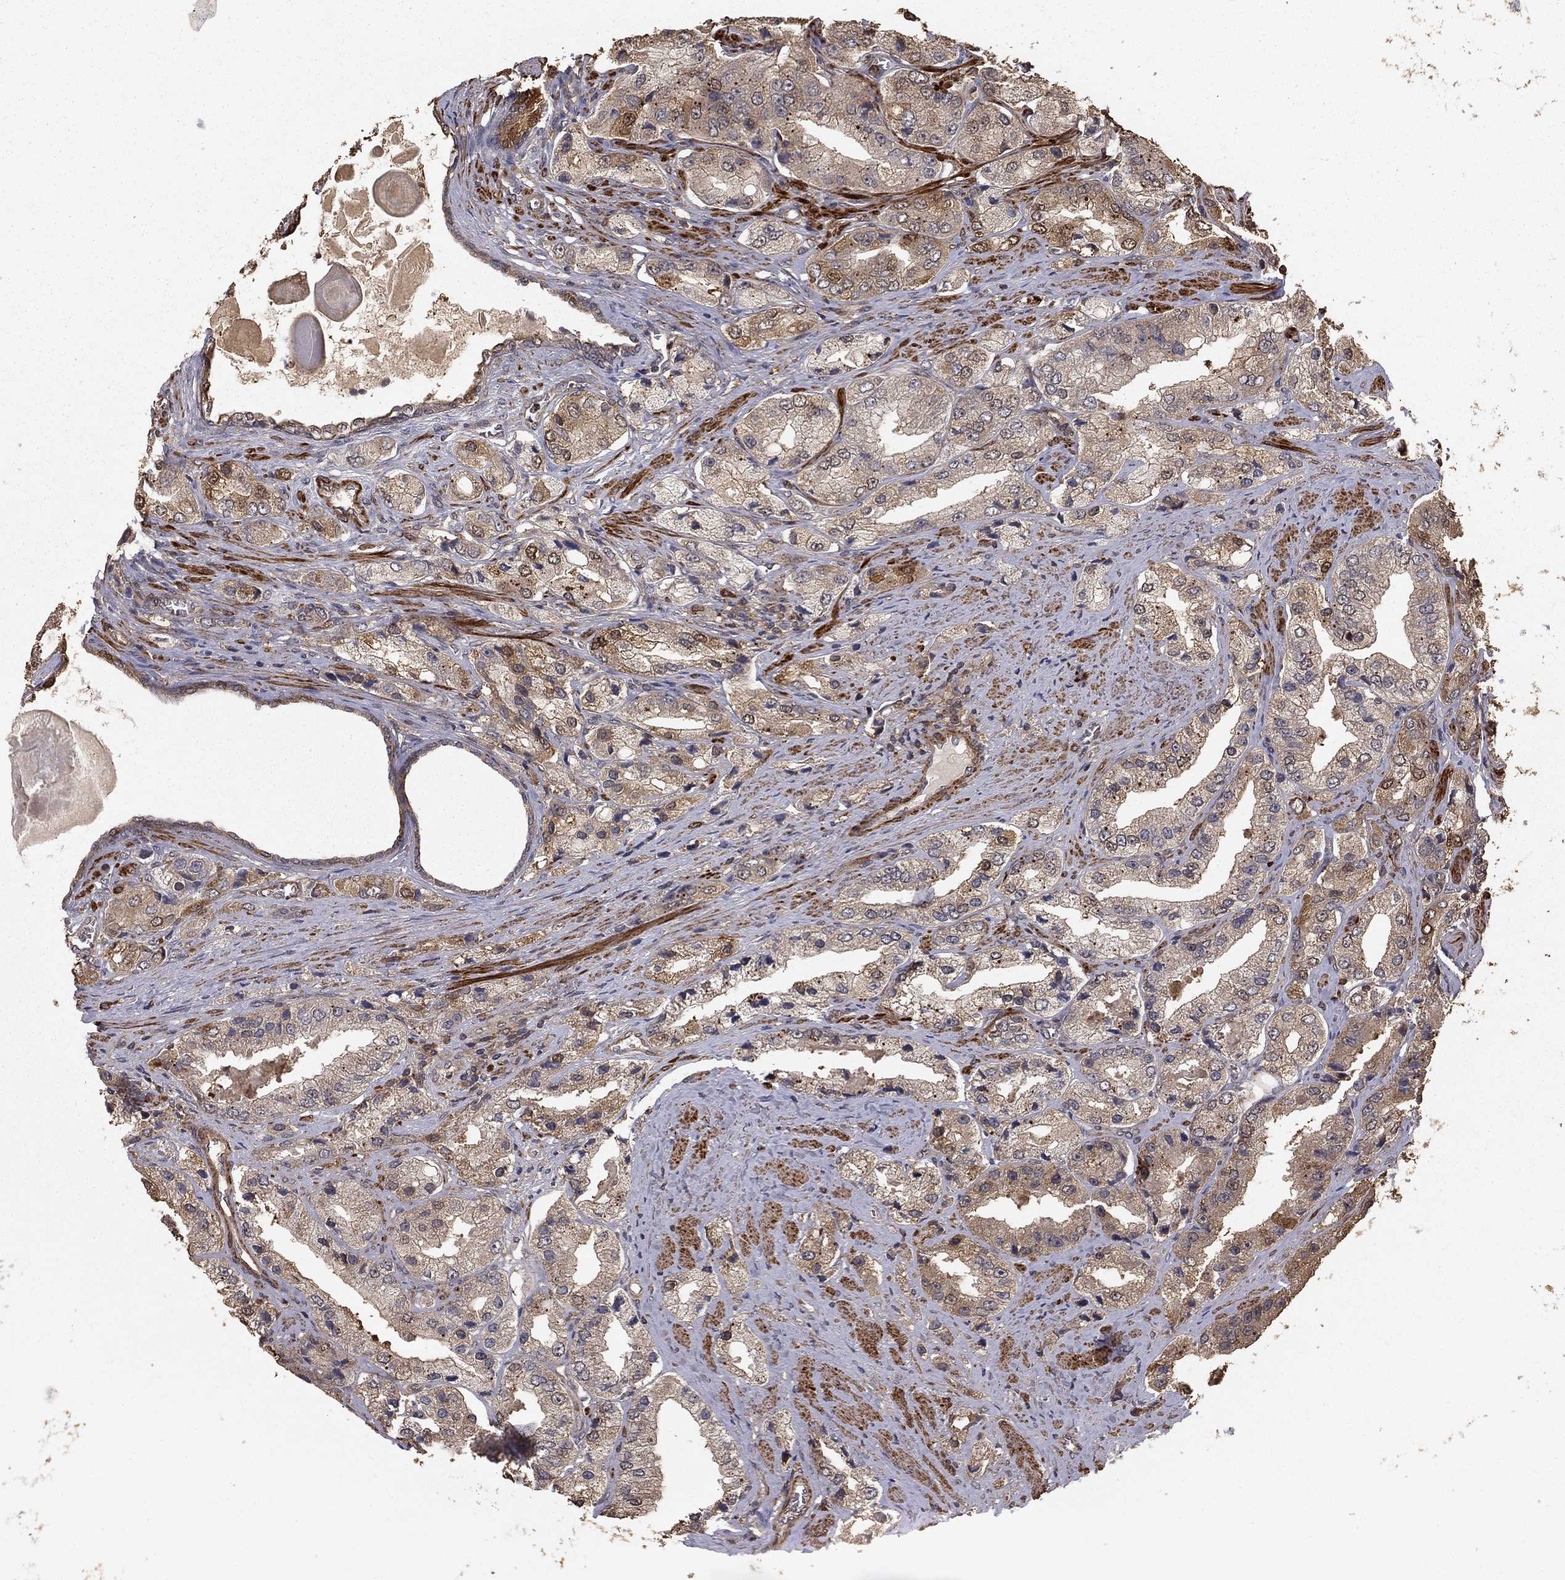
{"staining": {"intensity": "weak", "quantity": "<25%", "location": "cytoplasmic/membranous"}, "tissue": "prostate cancer", "cell_type": "Tumor cells", "image_type": "cancer", "snomed": [{"axis": "morphology", "description": "Adenocarcinoma, Low grade"}, {"axis": "topography", "description": "Prostate"}], "caption": "Immunohistochemical staining of human prostate cancer exhibits no significant staining in tumor cells. (DAB immunohistochemistry (IHC), high magnification).", "gene": "HABP4", "patient": {"sex": "male", "age": 69}}